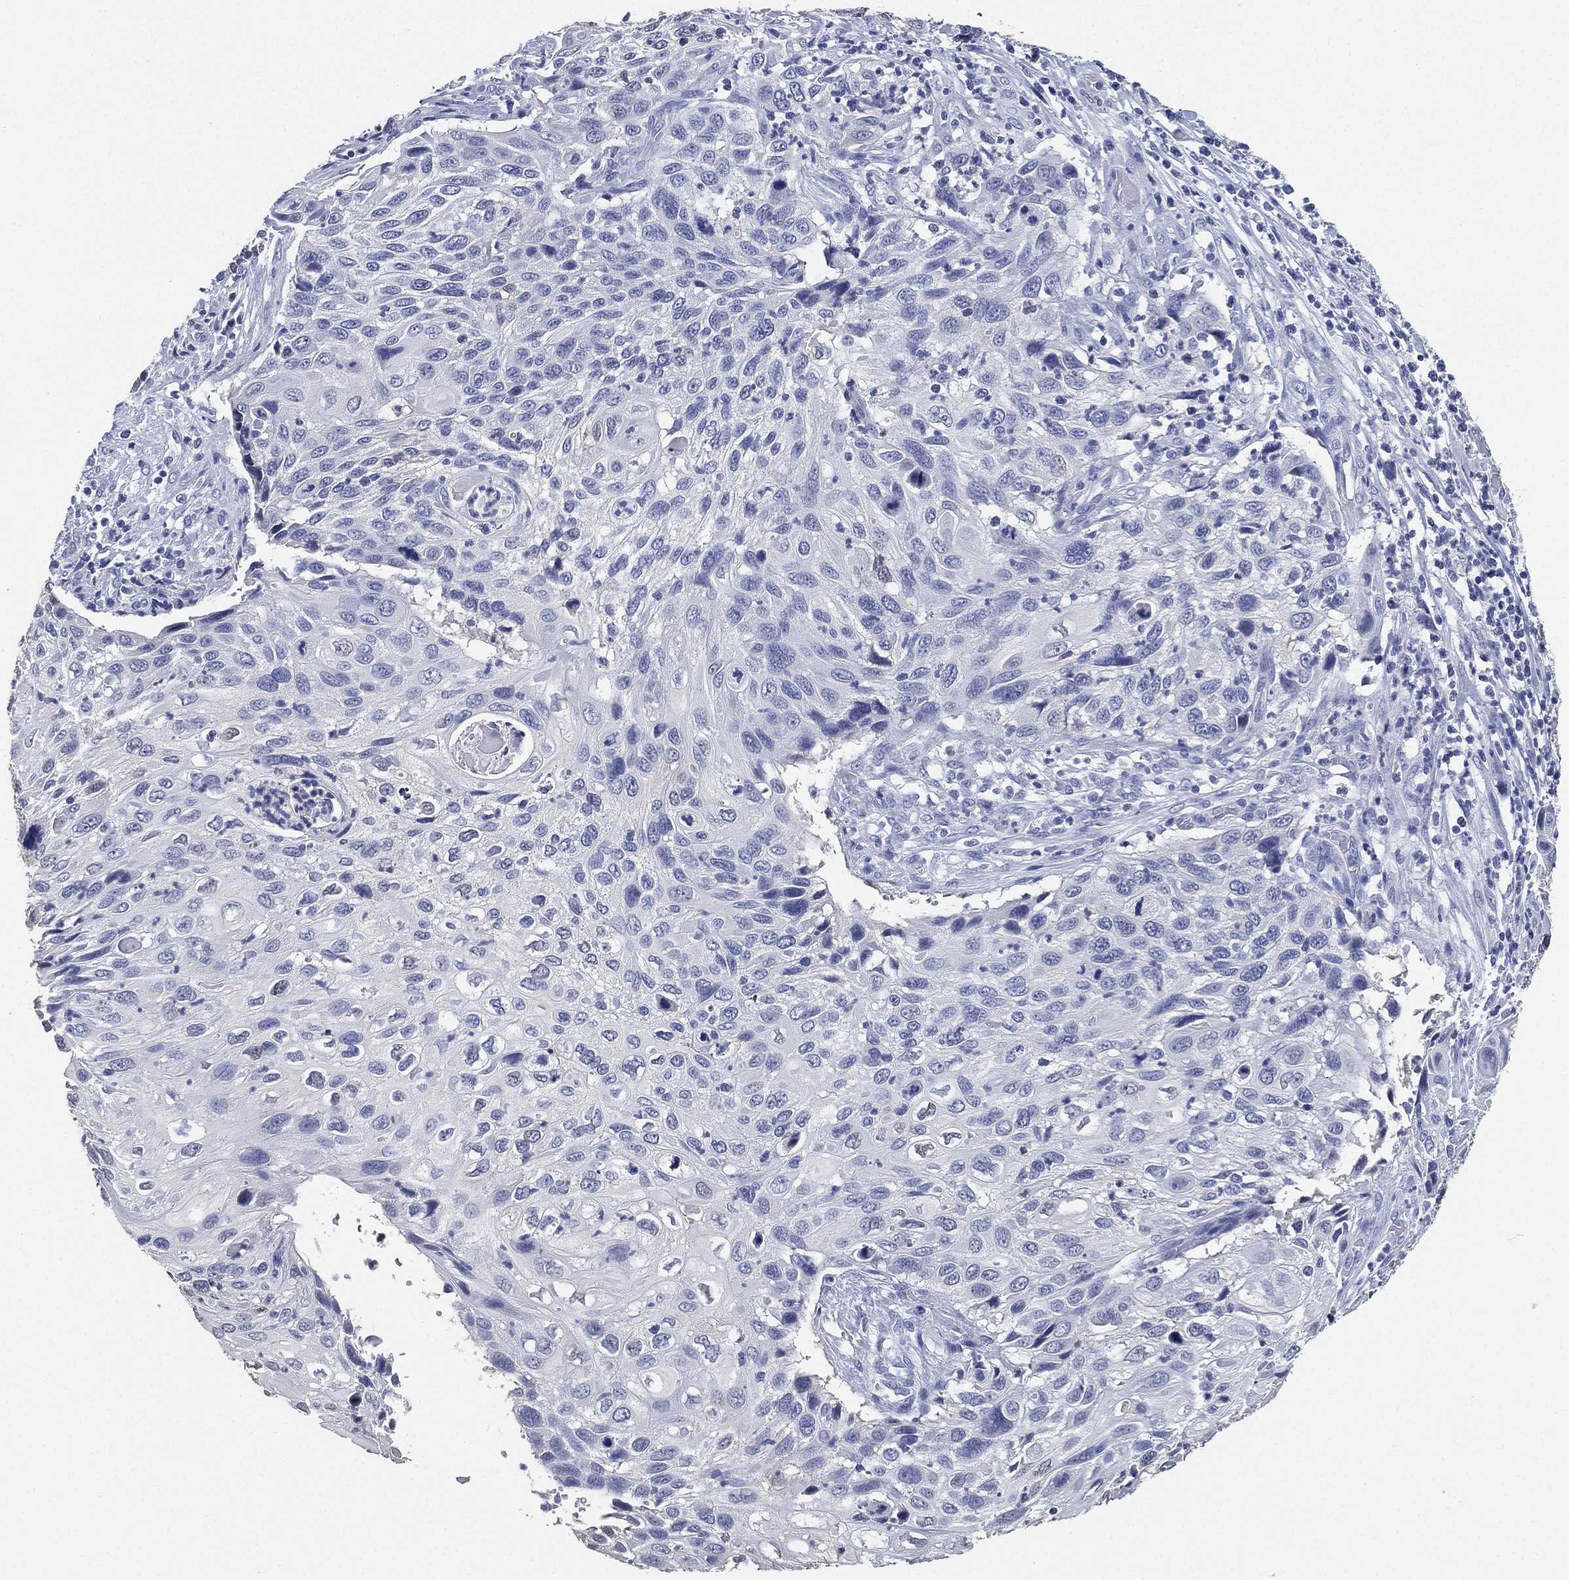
{"staining": {"intensity": "negative", "quantity": "none", "location": "none"}, "tissue": "cervical cancer", "cell_type": "Tumor cells", "image_type": "cancer", "snomed": [{"axis": "morphology", "description": "Squamous cell carcinoma, NOS"}, {"axis": "topography", "description": "Cervix"}], "caption": "Immunohistochemistry of squamous cell carcinoma (cervical) exhibits no staining in tumor cells. (Stains: DAB (3,3'-diaminobenzidine) immunohistochemistry (IHC) with hematoxylin counter stain, Microscopy: brightfield microscopy at high magnification).", "gene": "IYD", "patient": {"sex": "female", "age": 70}}